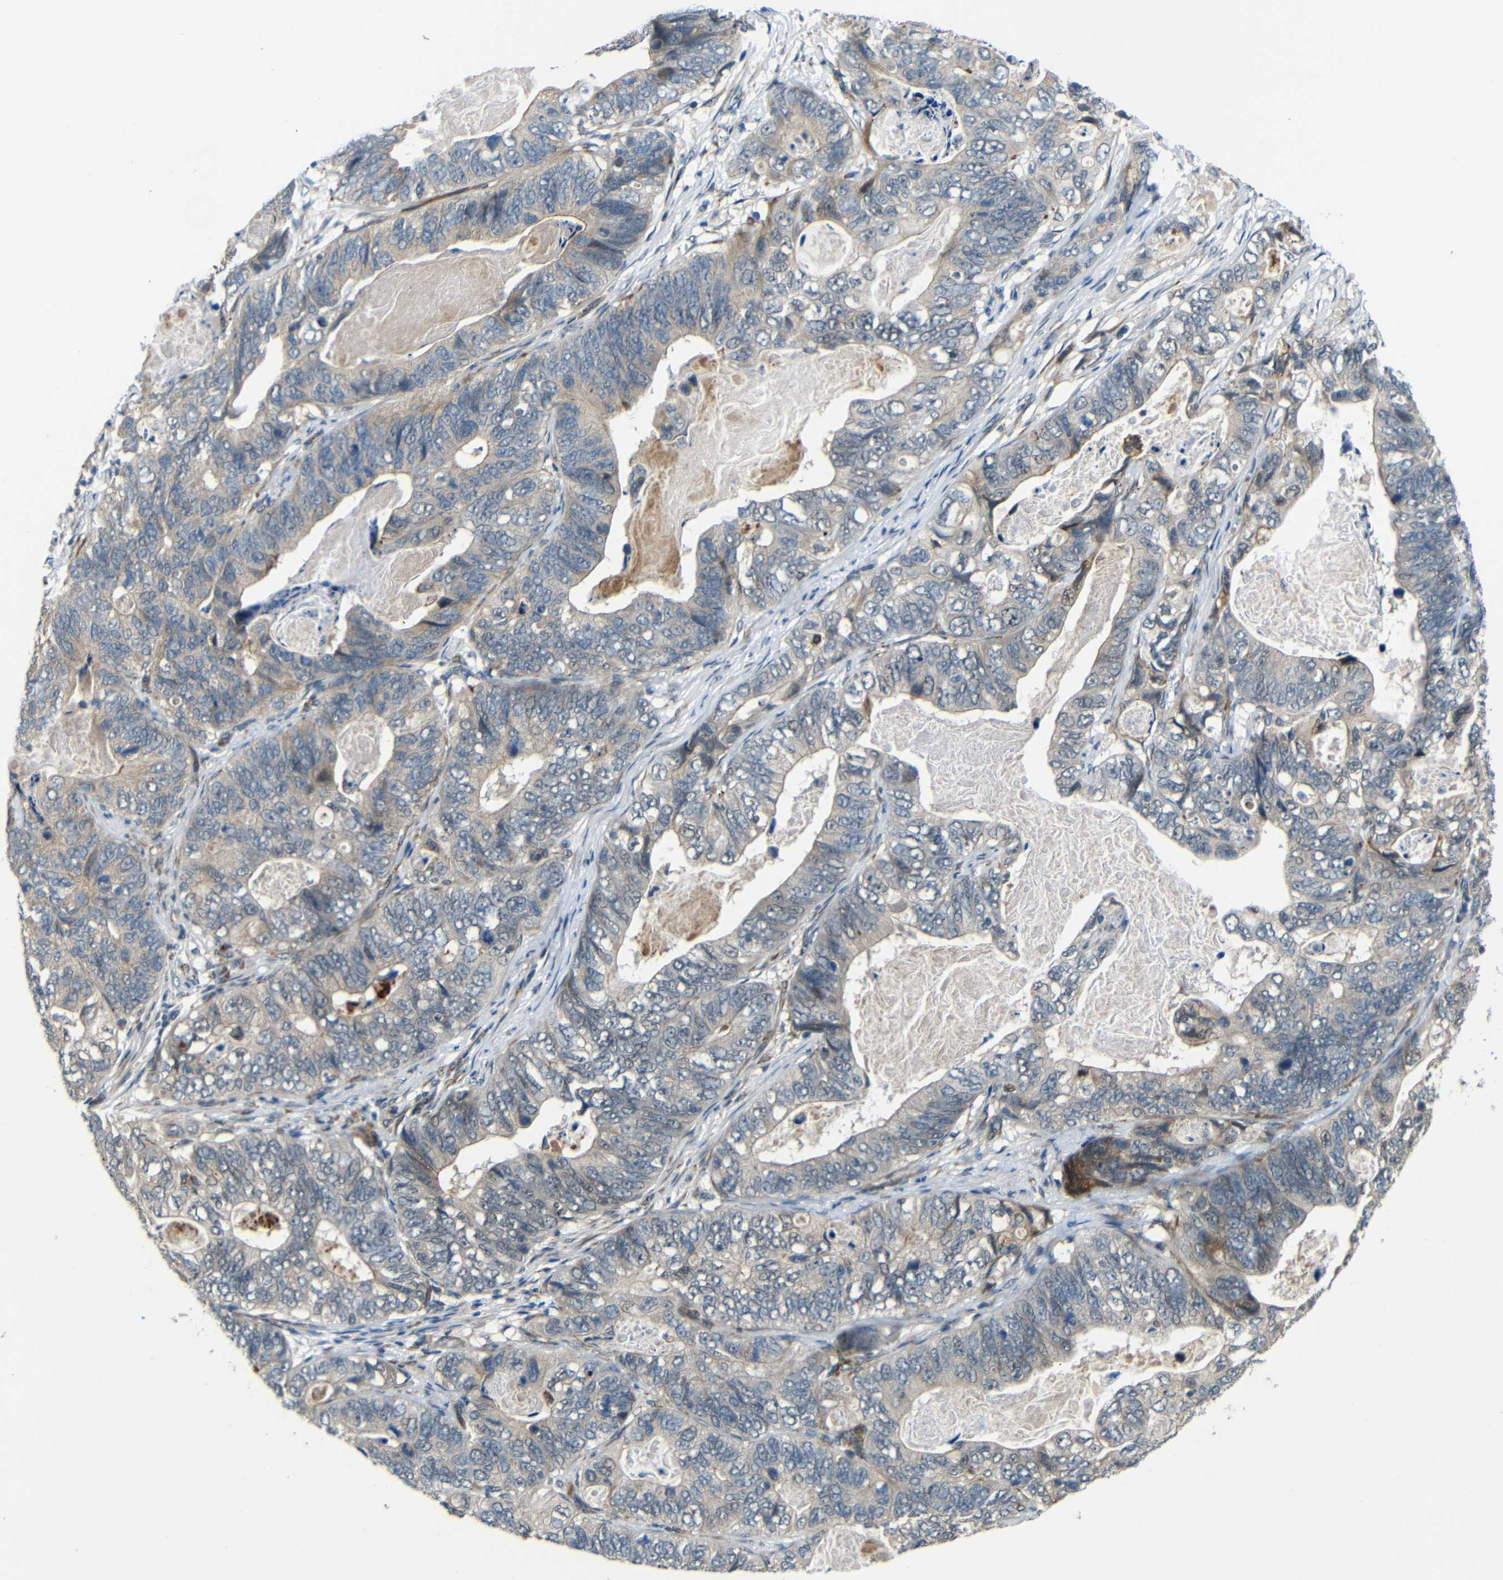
{"staining": {"intensity": "weak", "quantity": "25%-75%", "location": "cytoplasmic/membranous"}, "tissue": "stomach cancer", "cell_type": "Tumor cells", "image_type": "cancer", "snomed": [{"axis": "morphology", "description": "Adenocarcinoma, NOS"}, {"axis": "topography", "description": "Stomach"}], "caption": "Human stomach cancer (adenocarcinoma) stained with a protein marker exhibits weak staining in tumor cells.", "gene": "SYDE1", "patient": {"sex": "female", "age": 89}}